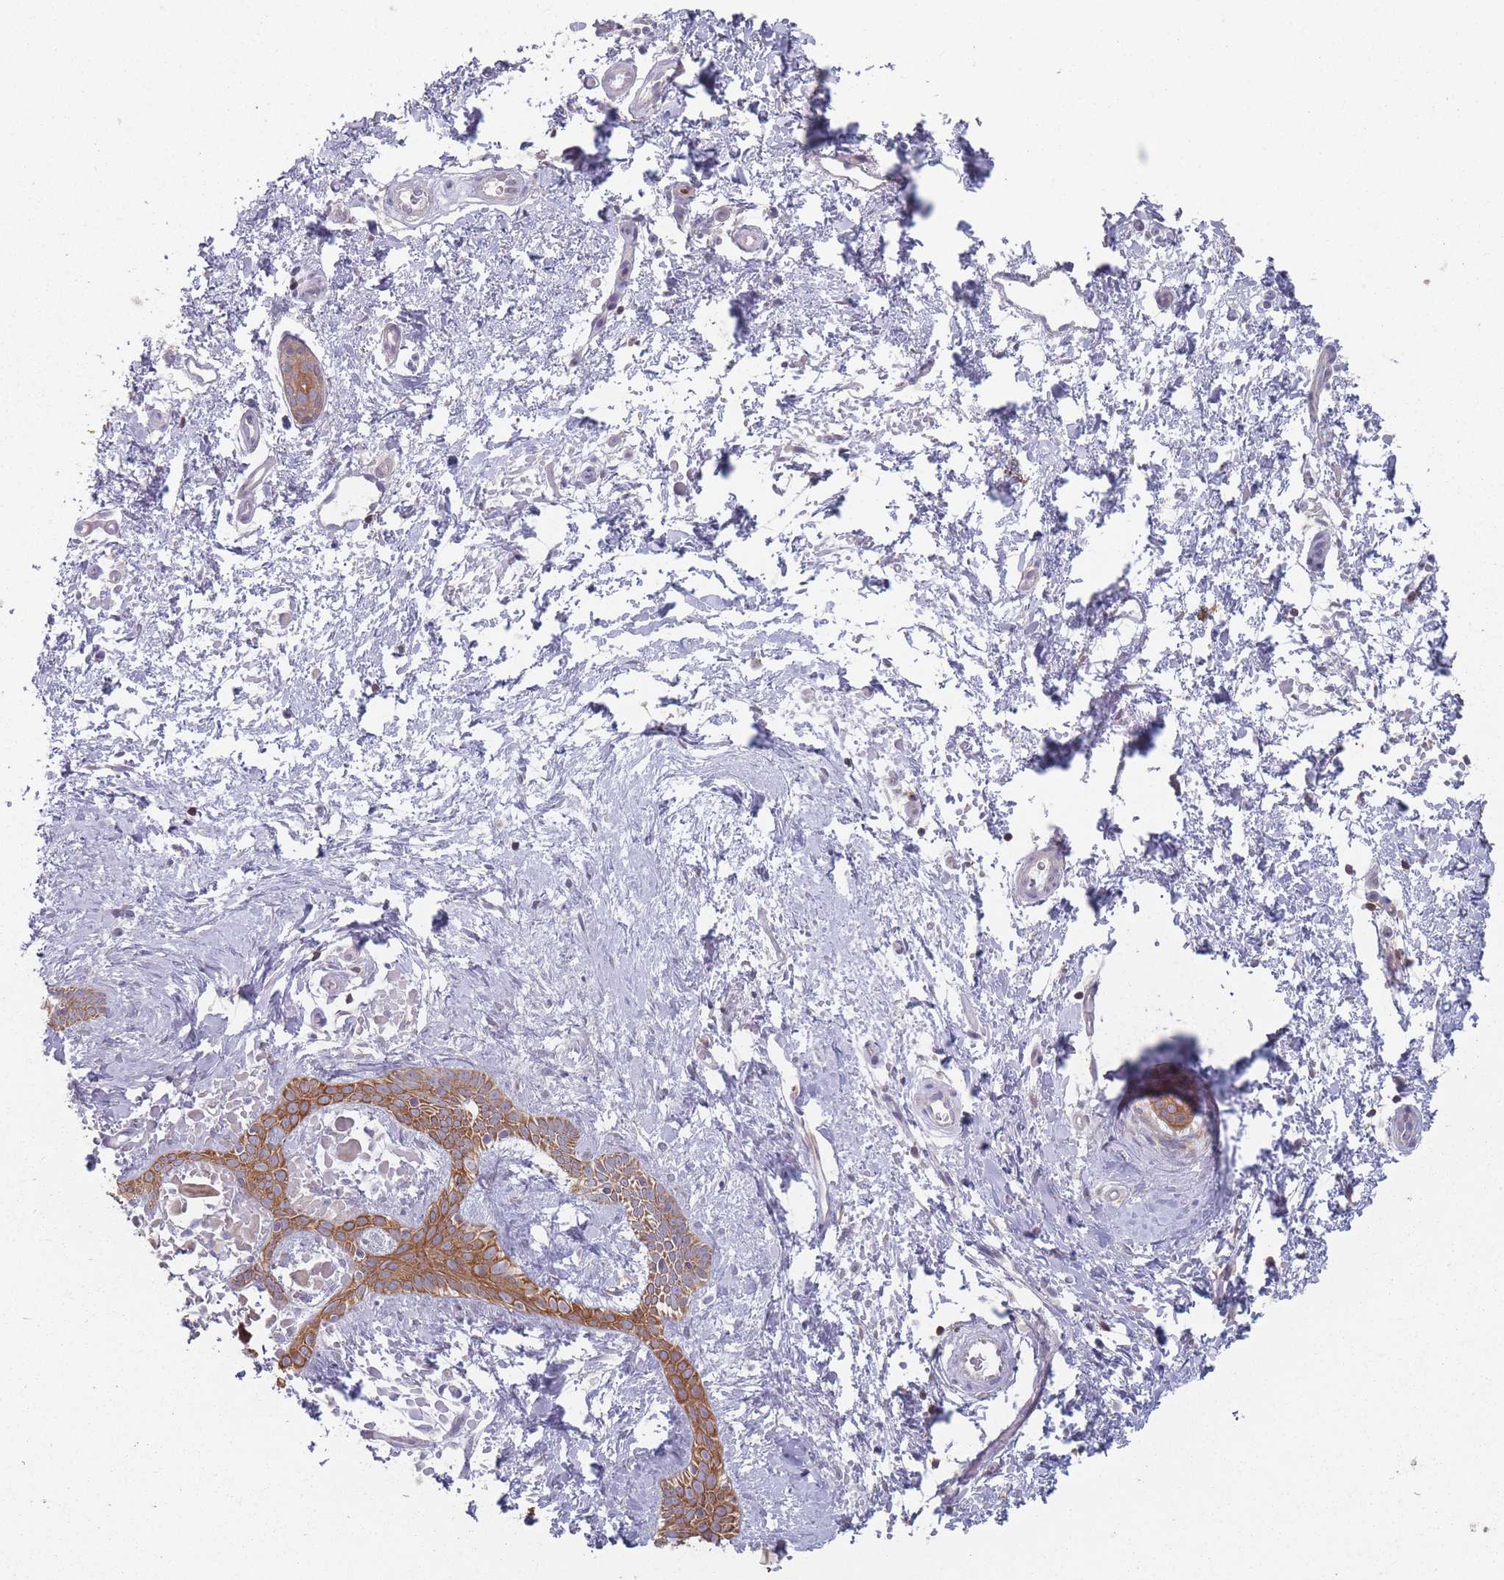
{"staining": {"intensity": "moderate", "quantity": ">75%", "location": "cytoplasmic/membranous"}, "tissue": "skin cancer", "cell_type": "Tumor cells", "image_type": "cancer", "snomed": [{"axis": "morphology", "description": "Basal cell carcinoma"}, {"axis": "topography", "description": "Skin"}], "caption": "Immunohistochemistry (IHC) staining of basal cell carcinoma (skin), which shows medium levels of moderate cytoplasmic/membranous staining in about >75% of tumor cells indicating moderate cytoplasmic/membranous protein staining. The staining was performed using DAB (brown) for protein detection and nuclei were counterstained in hematoxylin (blue).", "gene": "HSBP1L1", "patient": {"sex": "male", "age": 78}}